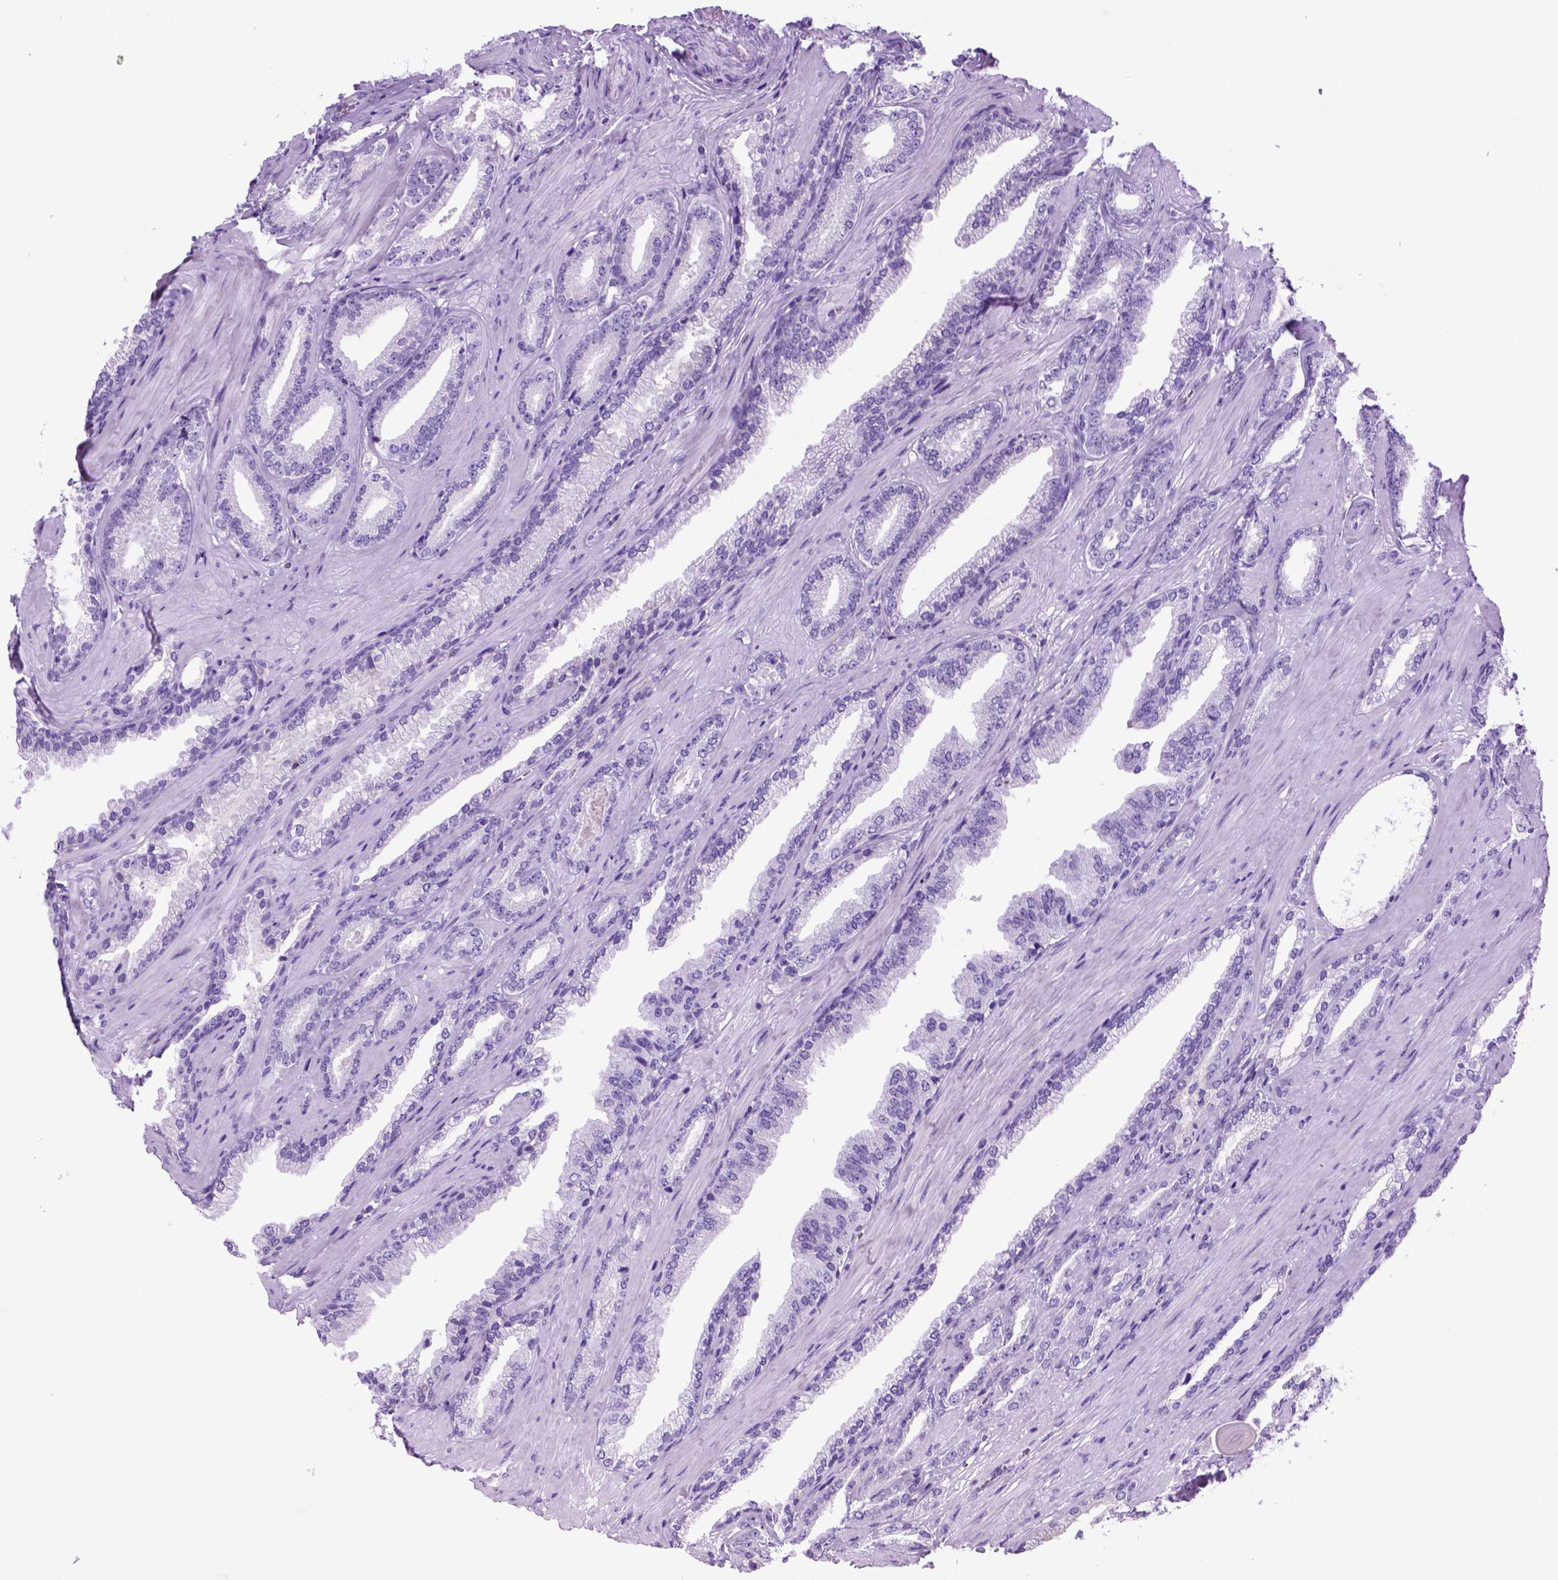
{"staining": {"intensity": "negative", "quantity": "none", "location": "none"}, "tissue": "prostate cancer", "cell_type": "Tumor cells", "image_type": "cancer", "snomed": [{"axis": "morphology", "description": "Adenocarcinoma, Low grade"}, {"axis": "topography", "description": "Prostate"}], "caption": "Tumor cells are negative for brown protein staining in prostate adenocarcinoma (low-grade).", "gene": "HHIPL2", "patient": {"sex": "male", "age": 61}}